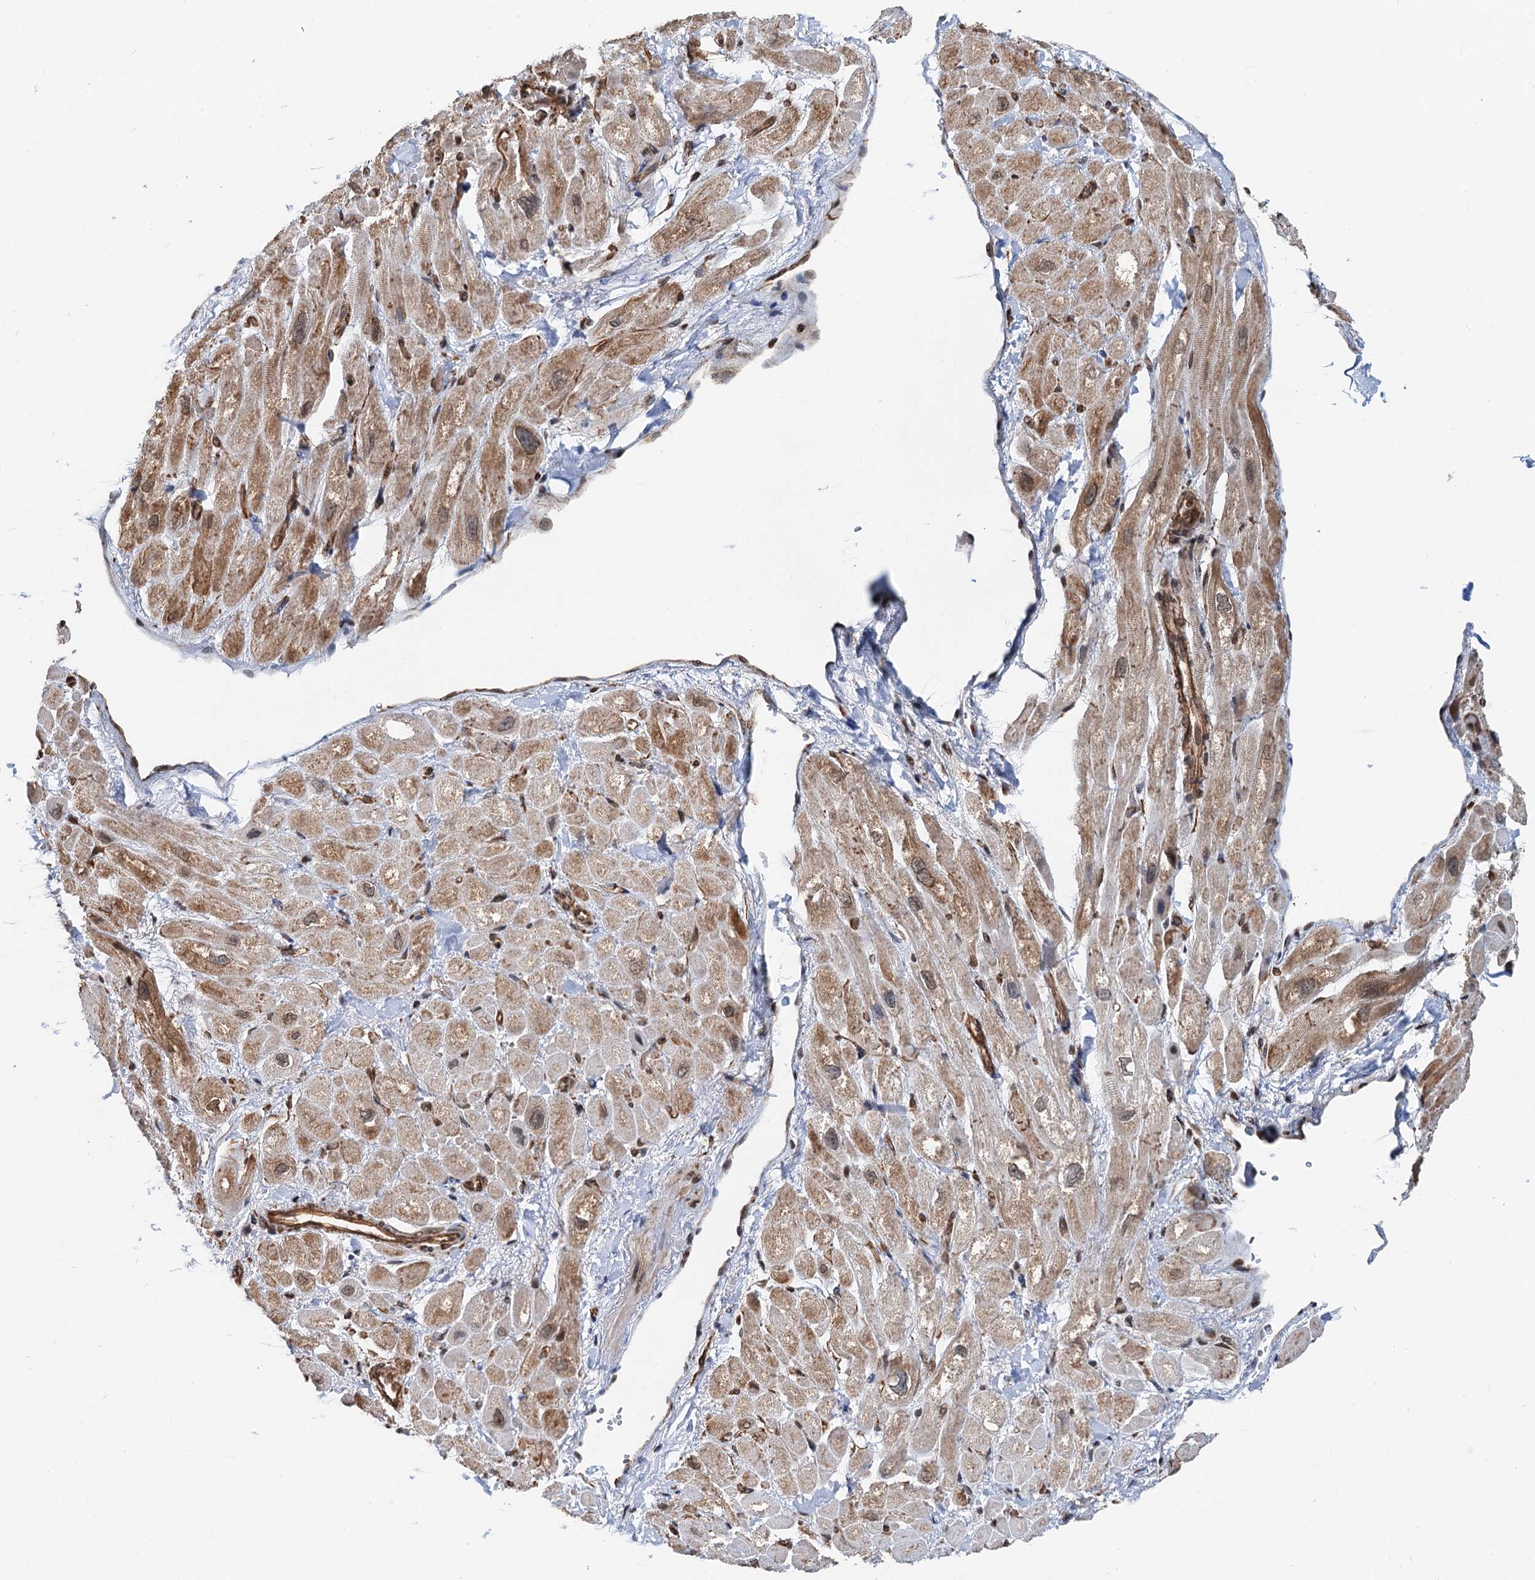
{"staining": {"intensity": "moderate", "quantity": "25%-75%", "location": "cytoplasmic/membranous,nuclear"}, "tissue": "heart muscle", "cell_type": "Cardiomyocytes", "image_type": "normal", "snomed": [{"axis": "morphology", "description": "Normal tissue, NOS"}, {"axis": "topography", "description": "Heart"}], "caption": "Brown immunohistochemical staining in benign human heart muscle shows moderate cytoplasmic/membranous,nuclear expression in about 25%-75% of cardiomyocytes. Nuclei are stained in blue.", "gene": "CFDP1", "patient": {"sex": "male", "age": 65}}